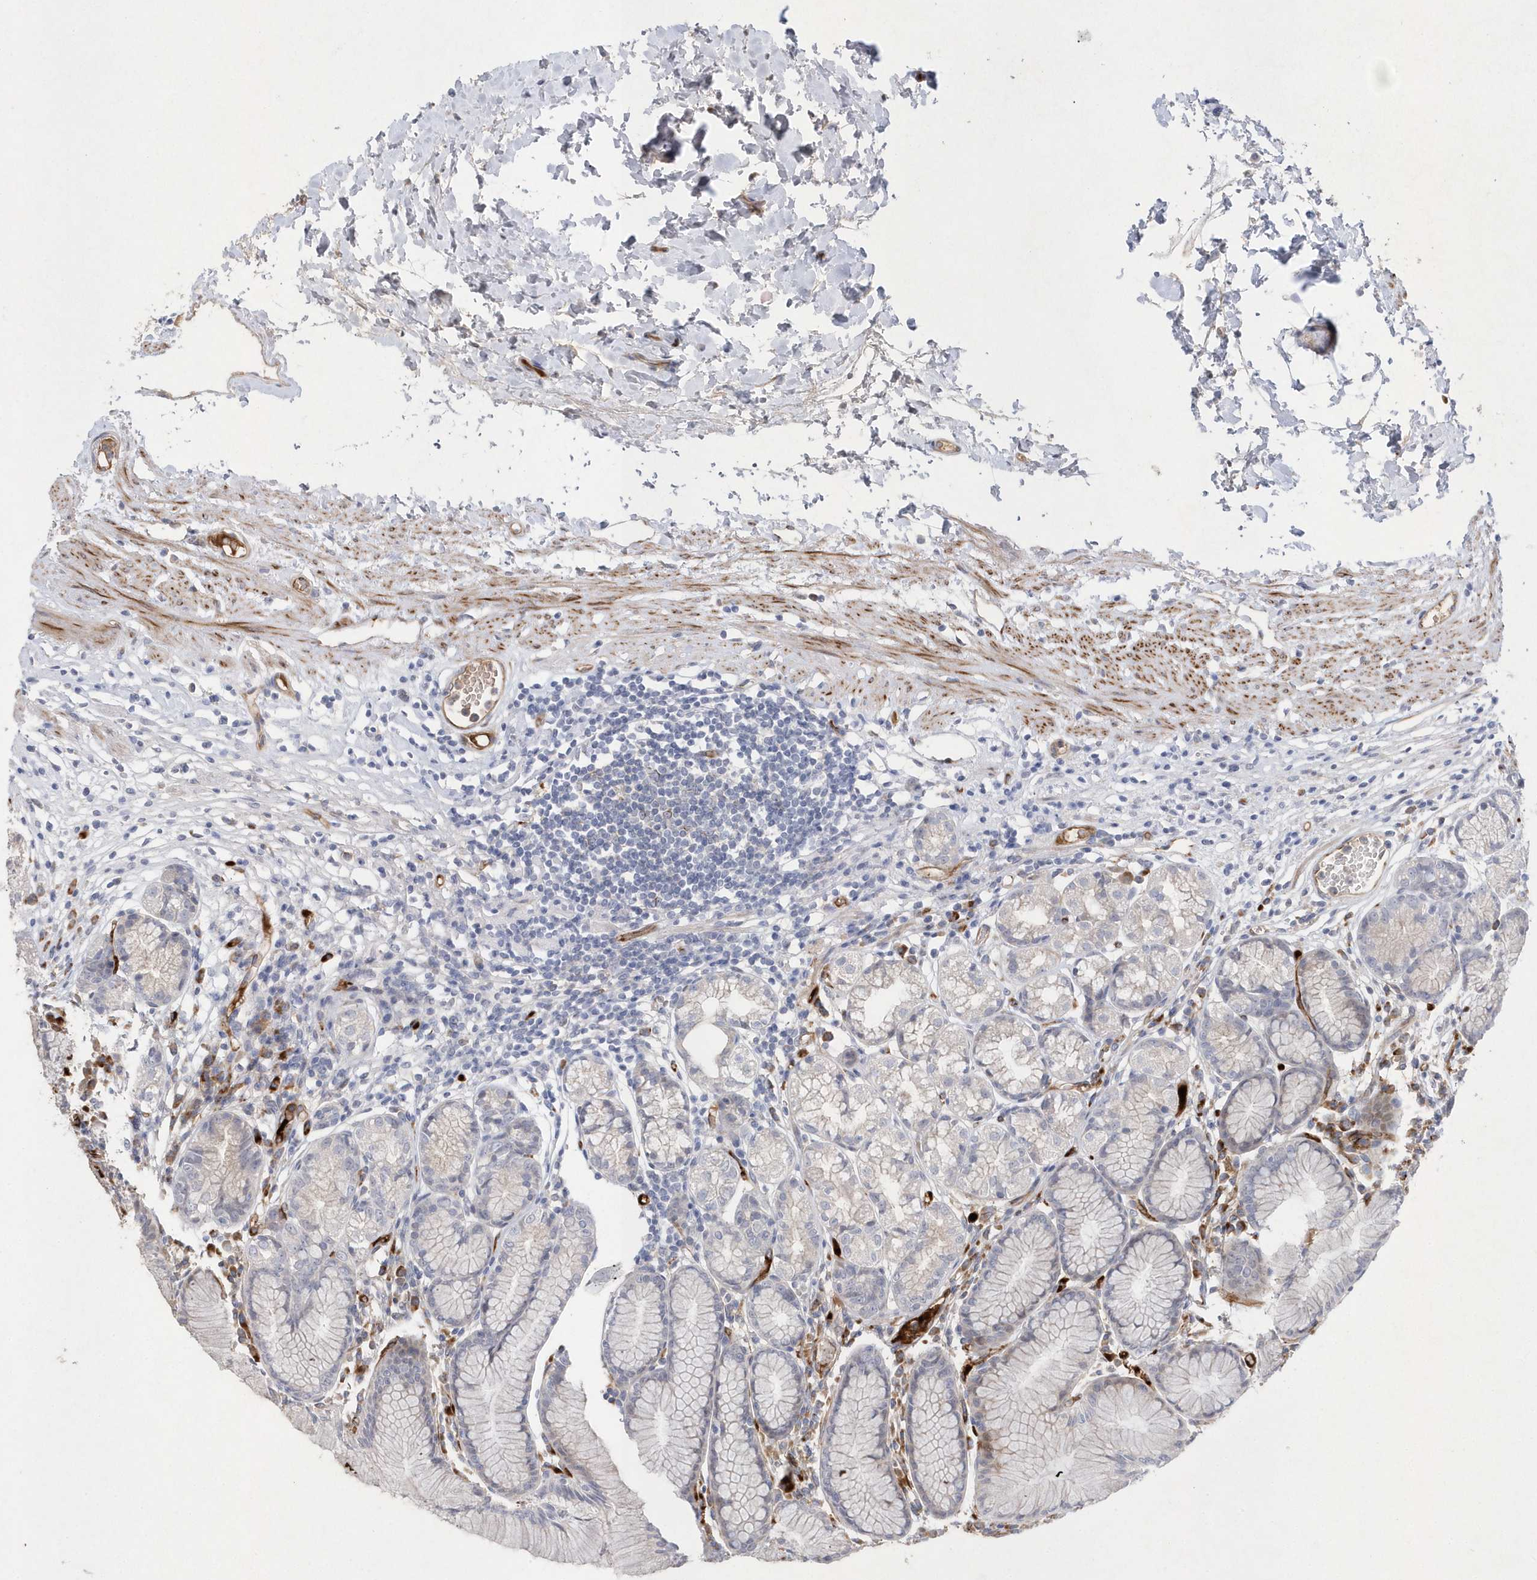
{"staining": {"intensity": "negative", "quantity": "none", "location": "none"}, "tissue": "stomach", "cell_type": "Glandular cells", "image_type": "normal", "snomed": [{"axis": "morphology", "description": "Normal tissue, NOS"}, {"axis": "topography", "description": "Stomach"}], "caption": "An image of stomach stained for a protein exhibits no brown staining in glandular cells. Nuclei are stained in blue.", "gene": "TMEM132B", "patient": {"sex": "female", "age": 57}}